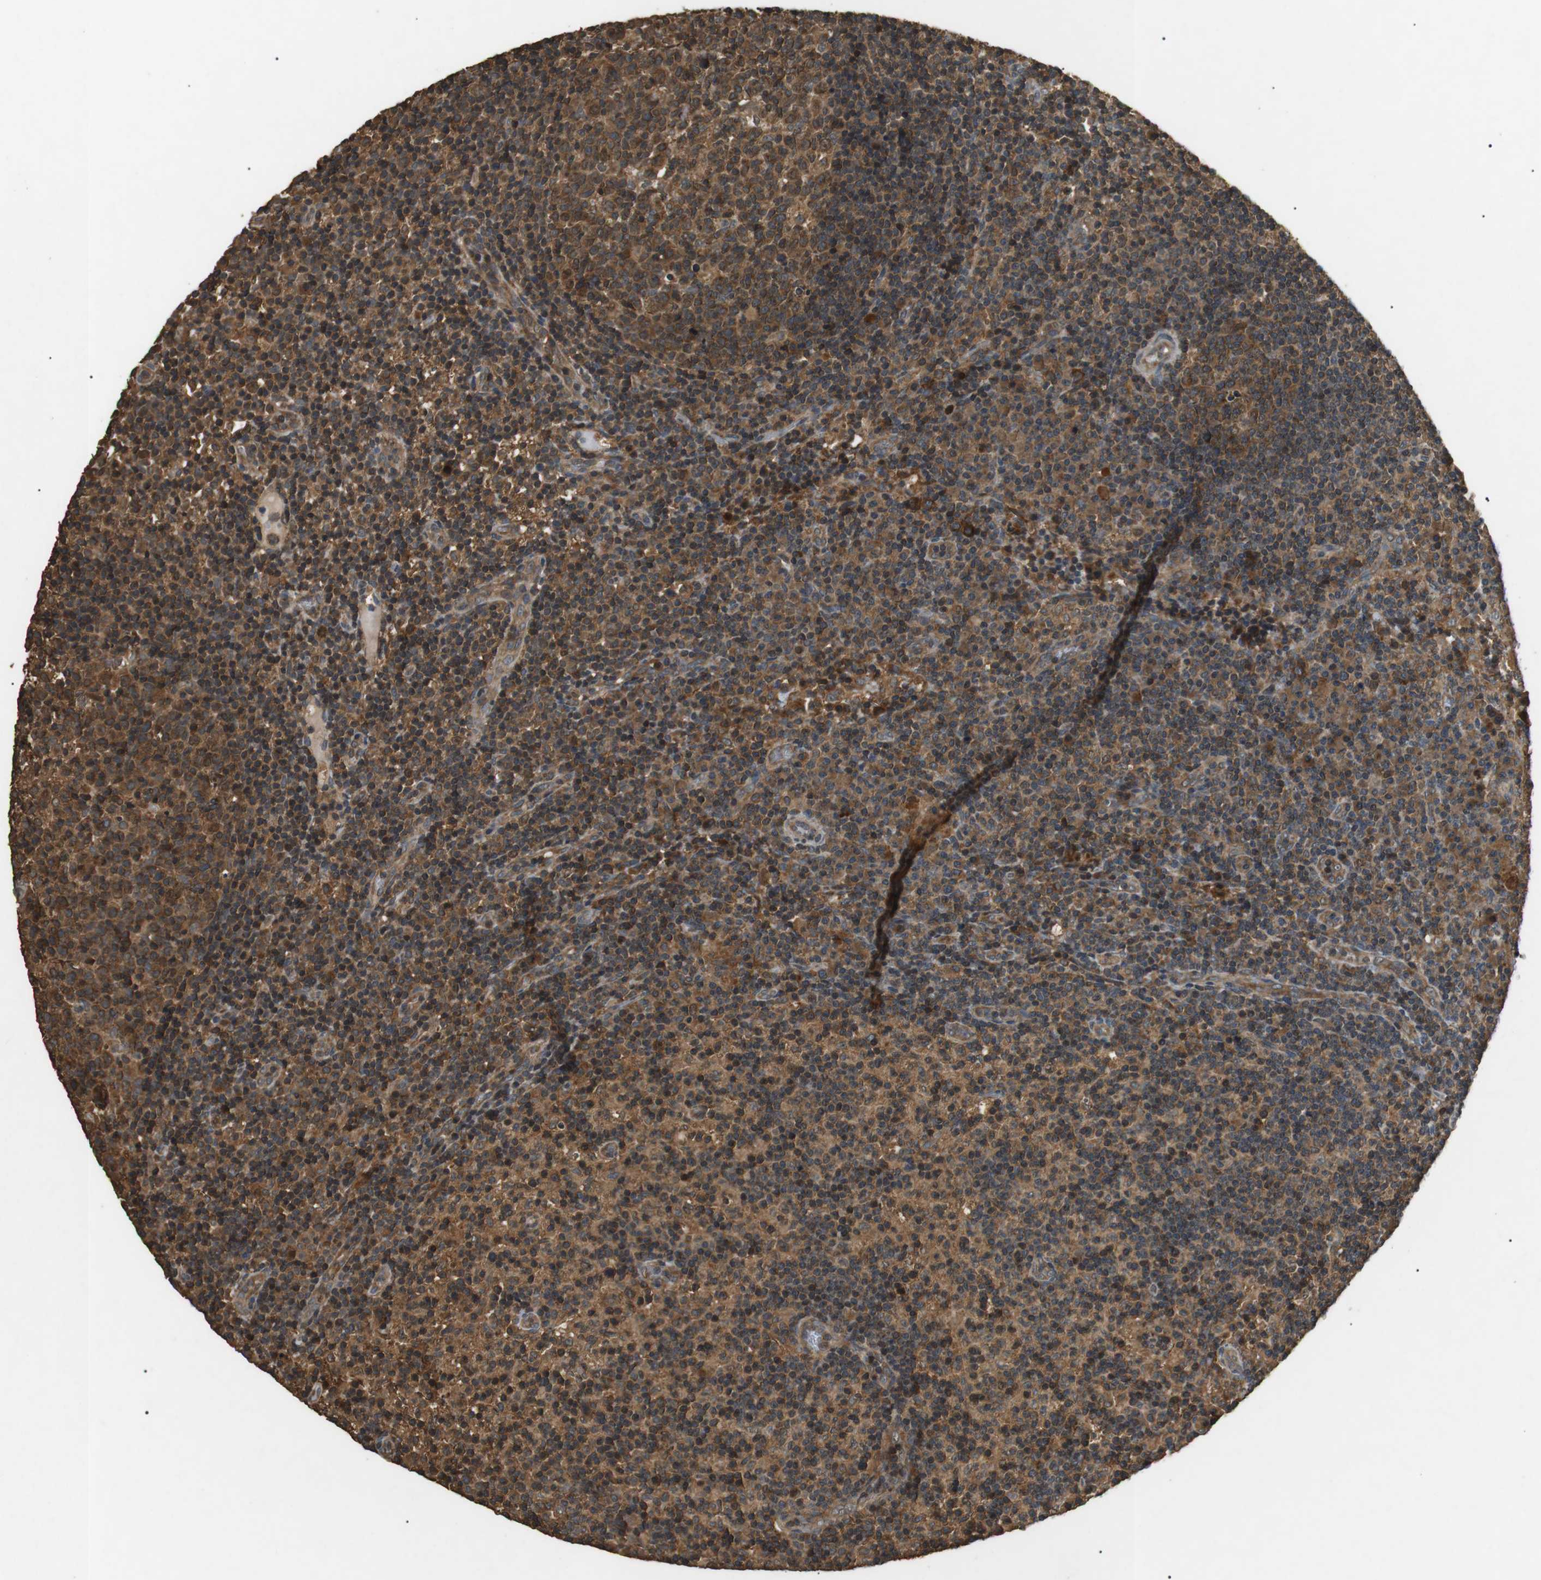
{"staining": {"intensity": "moderate", "quantity": ">75%", "location": "cytoplasmic/membranous"}, "tissue": "lymph node", "cell_type": "Germinal center cells", "image_type": "normal", "snomed": [{"axis": "morphology", "description": "Normal tissue, NOS"}, {"axis": "morphology", "description": "Inflammation, NOS"}, {"axis": "topography", "description": "Lymph node"}], "caption": "Human lymph node stained for a protein (brown) reveals moderate cytoplasmic/membranous positive positivity in about >75% of germinal center cells.", "gene": "TBC1D15", "patient": {"sex": "male", "age": 55}}